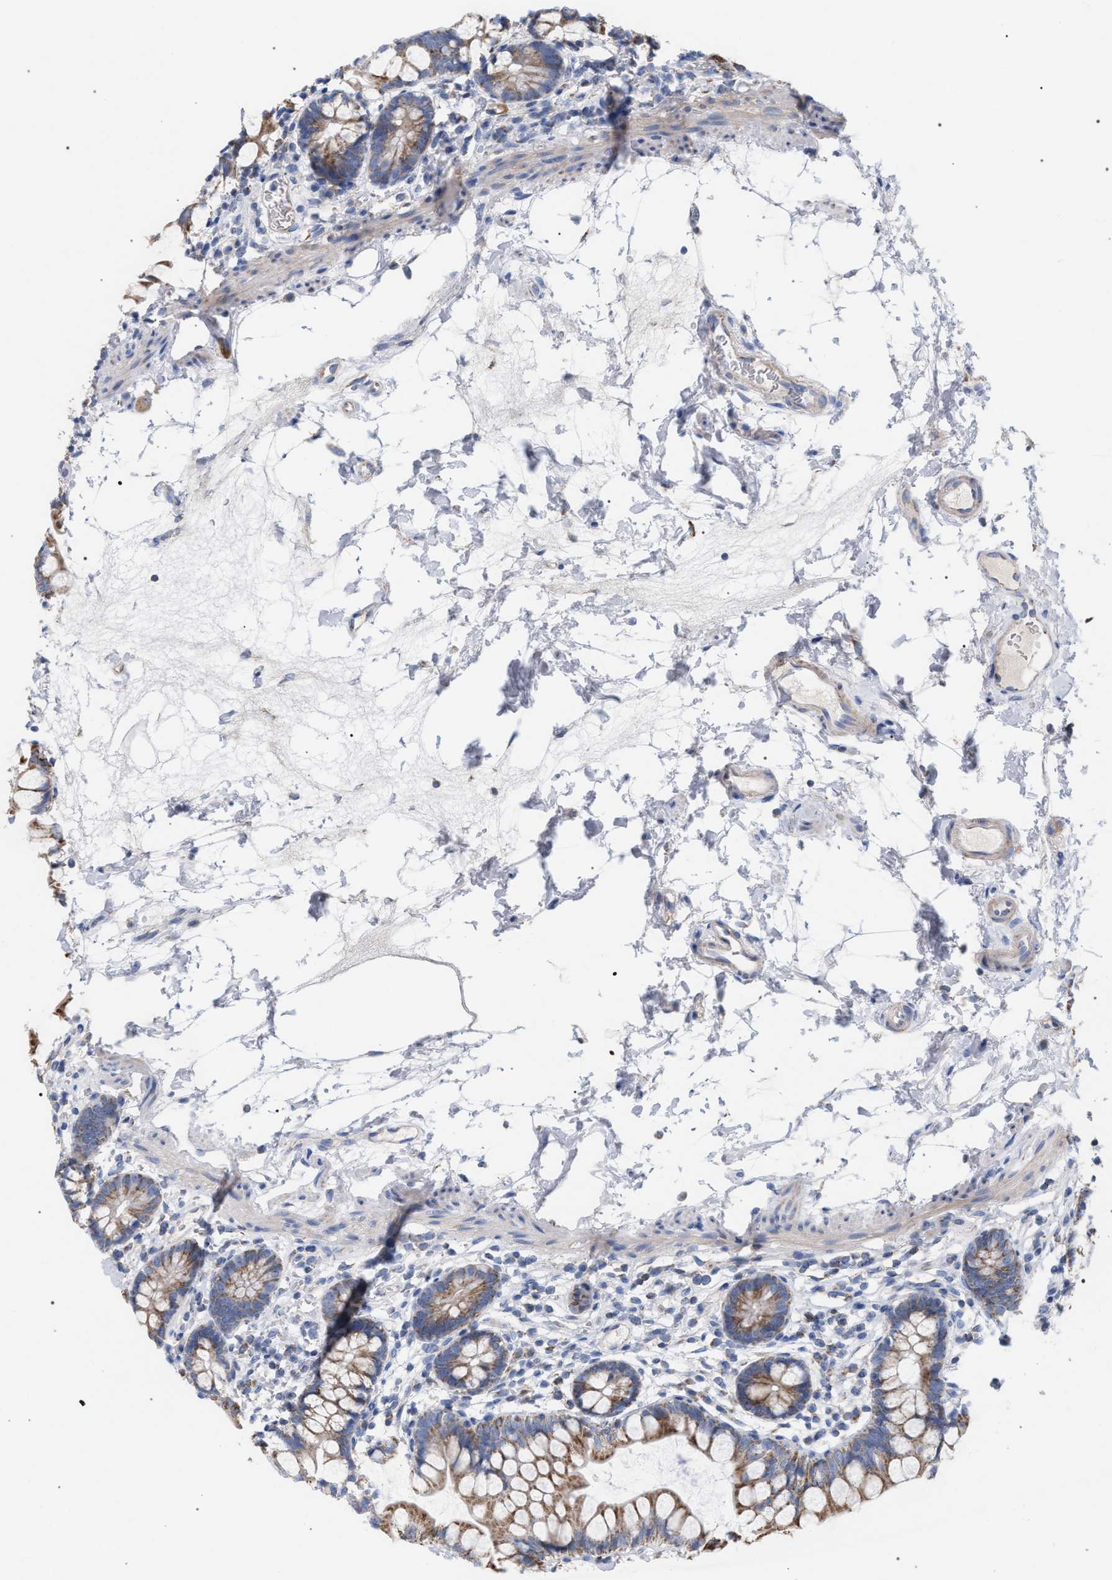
{"staining": {"intensity": "moderate", "quantity": ">75%", "location": "cytoplasmic/membranous"}, "tissue": "small intestine", "cell_type": "Glandular cells", "image_type": "normal", "snomed": [{"axis": "morphology", "description": "Normal tissue, NOS"}, {"axis": "topography", "description": "Small intestine"}], "caption": "Protein expression analysis of benign small intestine shows moderate cytoplasmic/membranous positivity in approximately >75% of glandular cells. The protein of interest is stained brown, and the nuclei are stained in blue (DAB (3,3'-diaminobenzidine) IHC with brightfield microscopy, high magnification).", "gene": "ECI2", "patient": {"sex": "female", "age": 84}}